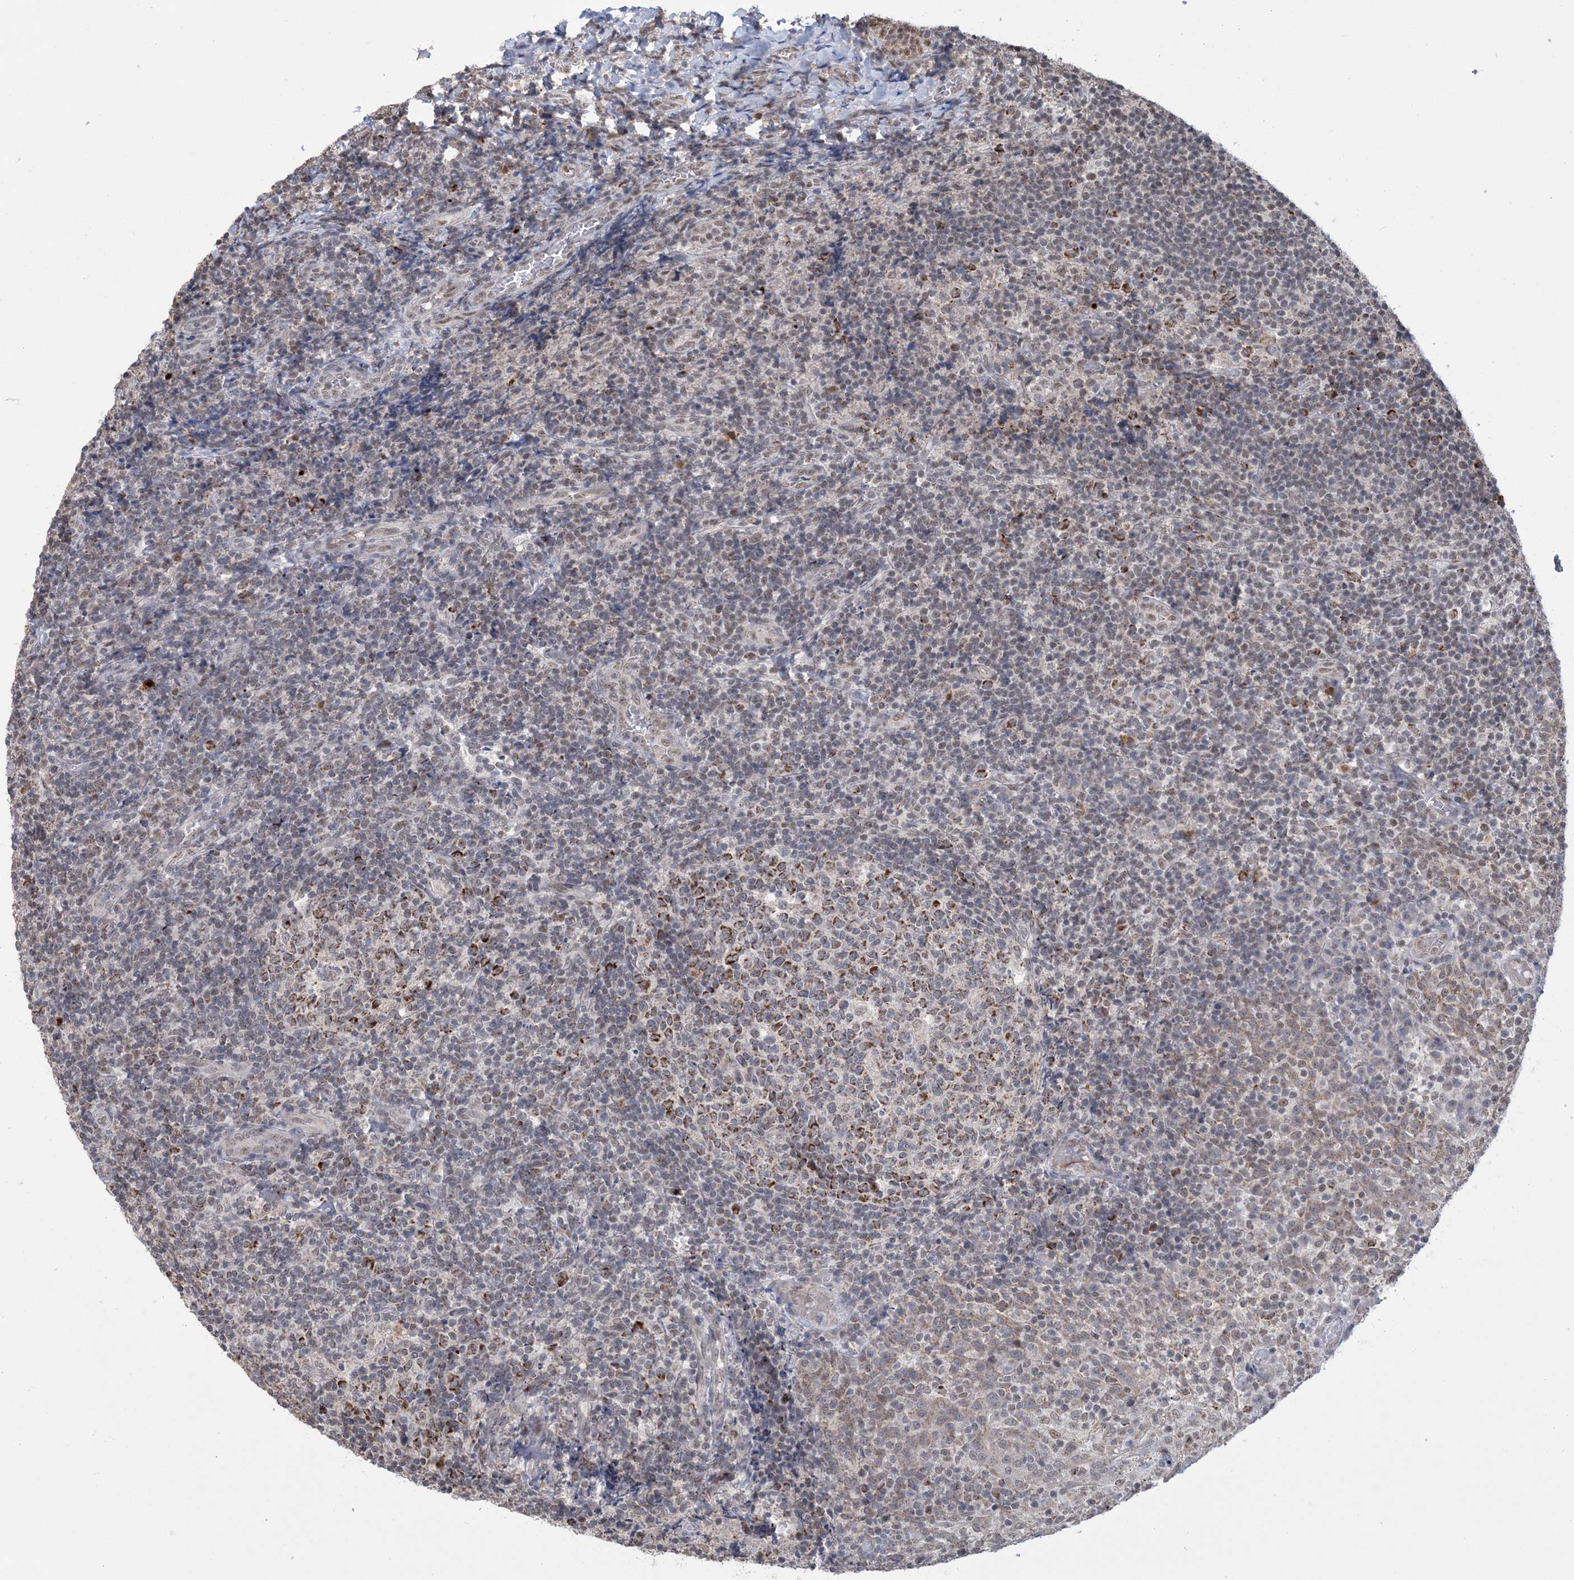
{"staining": {"intensity": "moderate", "quantity": "25%-75%", "location": "cytoplasmic/membranous,nuclear"}, "tissue": "tonsil", "cell_type": "Germinal center cells", "image_type": "normal", "snomed": [{"axis": "morphology", "description": "Normal tissue, NOS"}, {"axis": "topography", "description": "Tonsil"}], "caption": "The immunohistochemical stain highlights moderate cytoplasmic/membranous,nuclear expression in germinal center cells of normal tonsil.", "gene": "TRMT10C", "patient": {"sex": "female", "age": 19}}